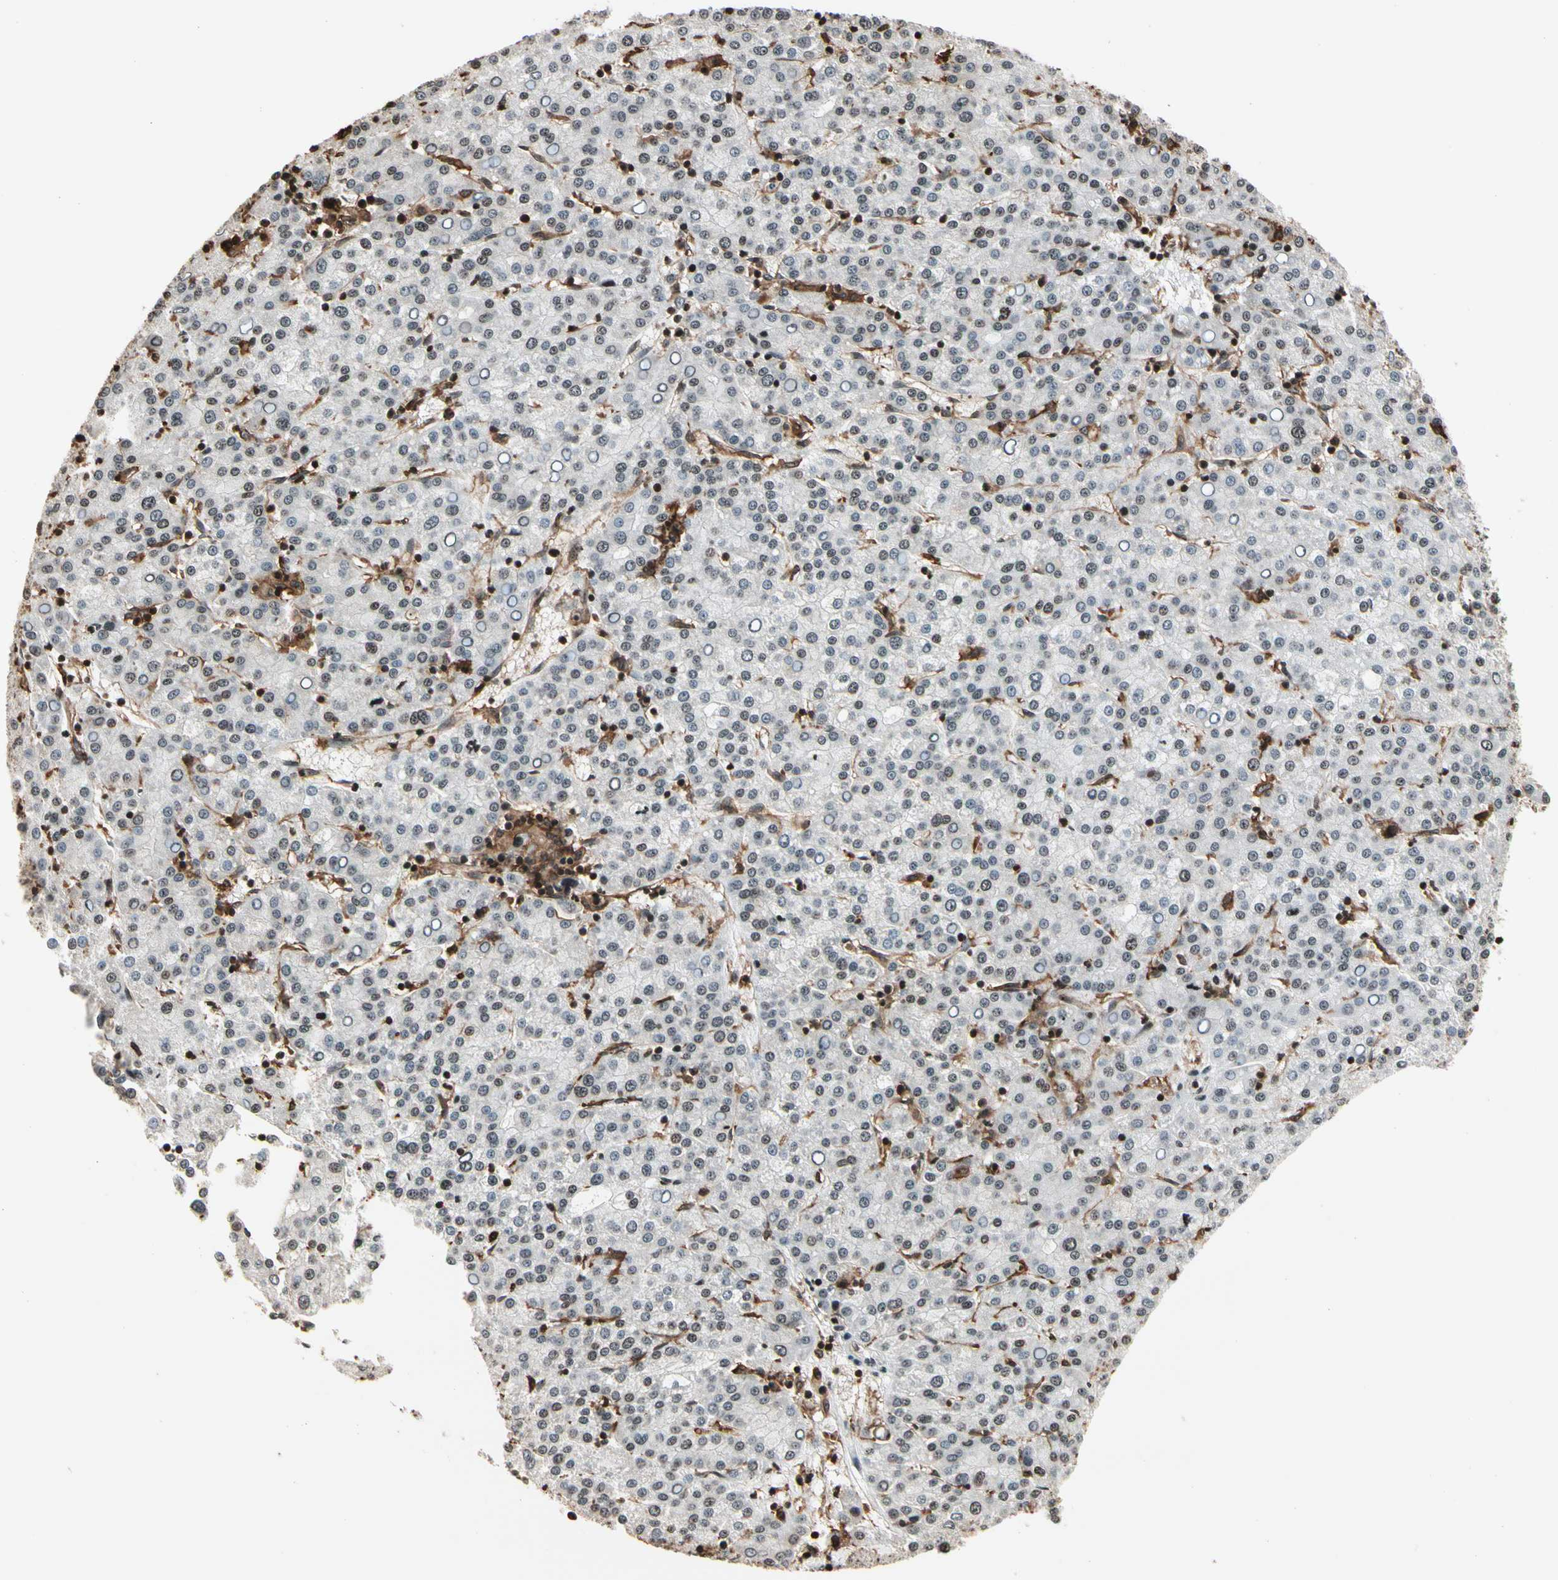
{"staining": {"intensity": "weak", "quantity": "25%-75%", "location": "nuclear"}, "tissue": "liver cancer", "cell_type": "Tumor cells", "image_type": "cancer", "snomed": [{"axis": "morphology", "description": "Carcinoma, Hepatocellular, NOS"}, {"axis": "topography", "description": "Liver"}], "caption": "Liver cancer (hepatocellular carcinoma) tissue shows weak nuclear staining in approximately 25%-75% of tumor cells, visualized by immunohistochemistry.", "gene": "FER", "patient": {"sex": "female", "age": 58}}